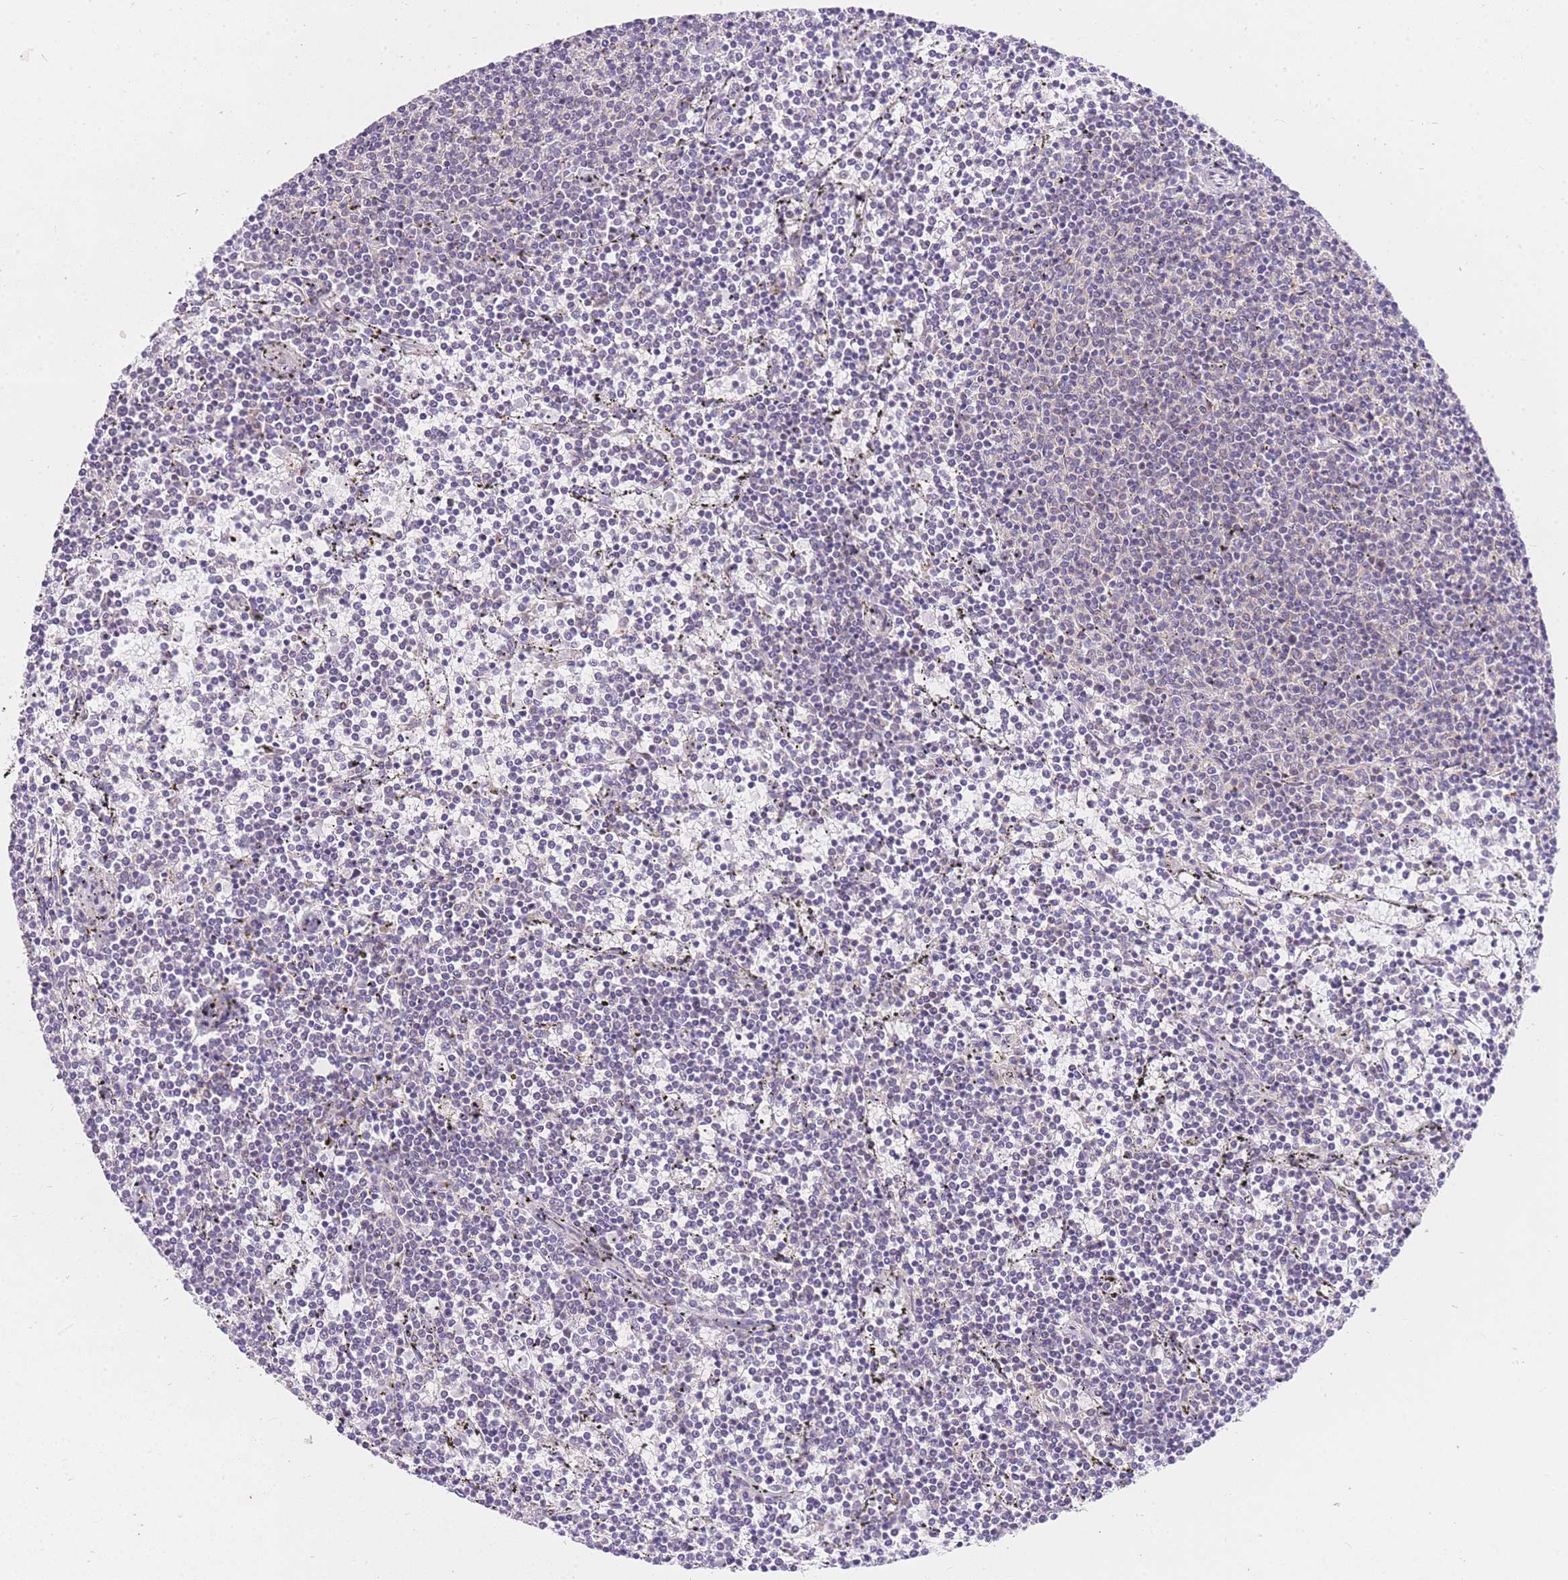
{"staining": {"intensity": "negative", "quantity": "none", "location": "none"}, "tissue": "lymphoma", "cell_type": "Tumor cells", "image_type": "cancer", "snomed": [{"axis": "morphology", "description": "Malignant lymphoma, non-Hodgkin's type, Low grade"}, {"axis": "topography", "description": "Spleen"}], "caption": "Immunohistochemistry image of lymphoma stained for a protein (brown), which shows no staining in tumor cells.", "gene": "UBXN7", "patient": {"sex": "female", "age": 50}}